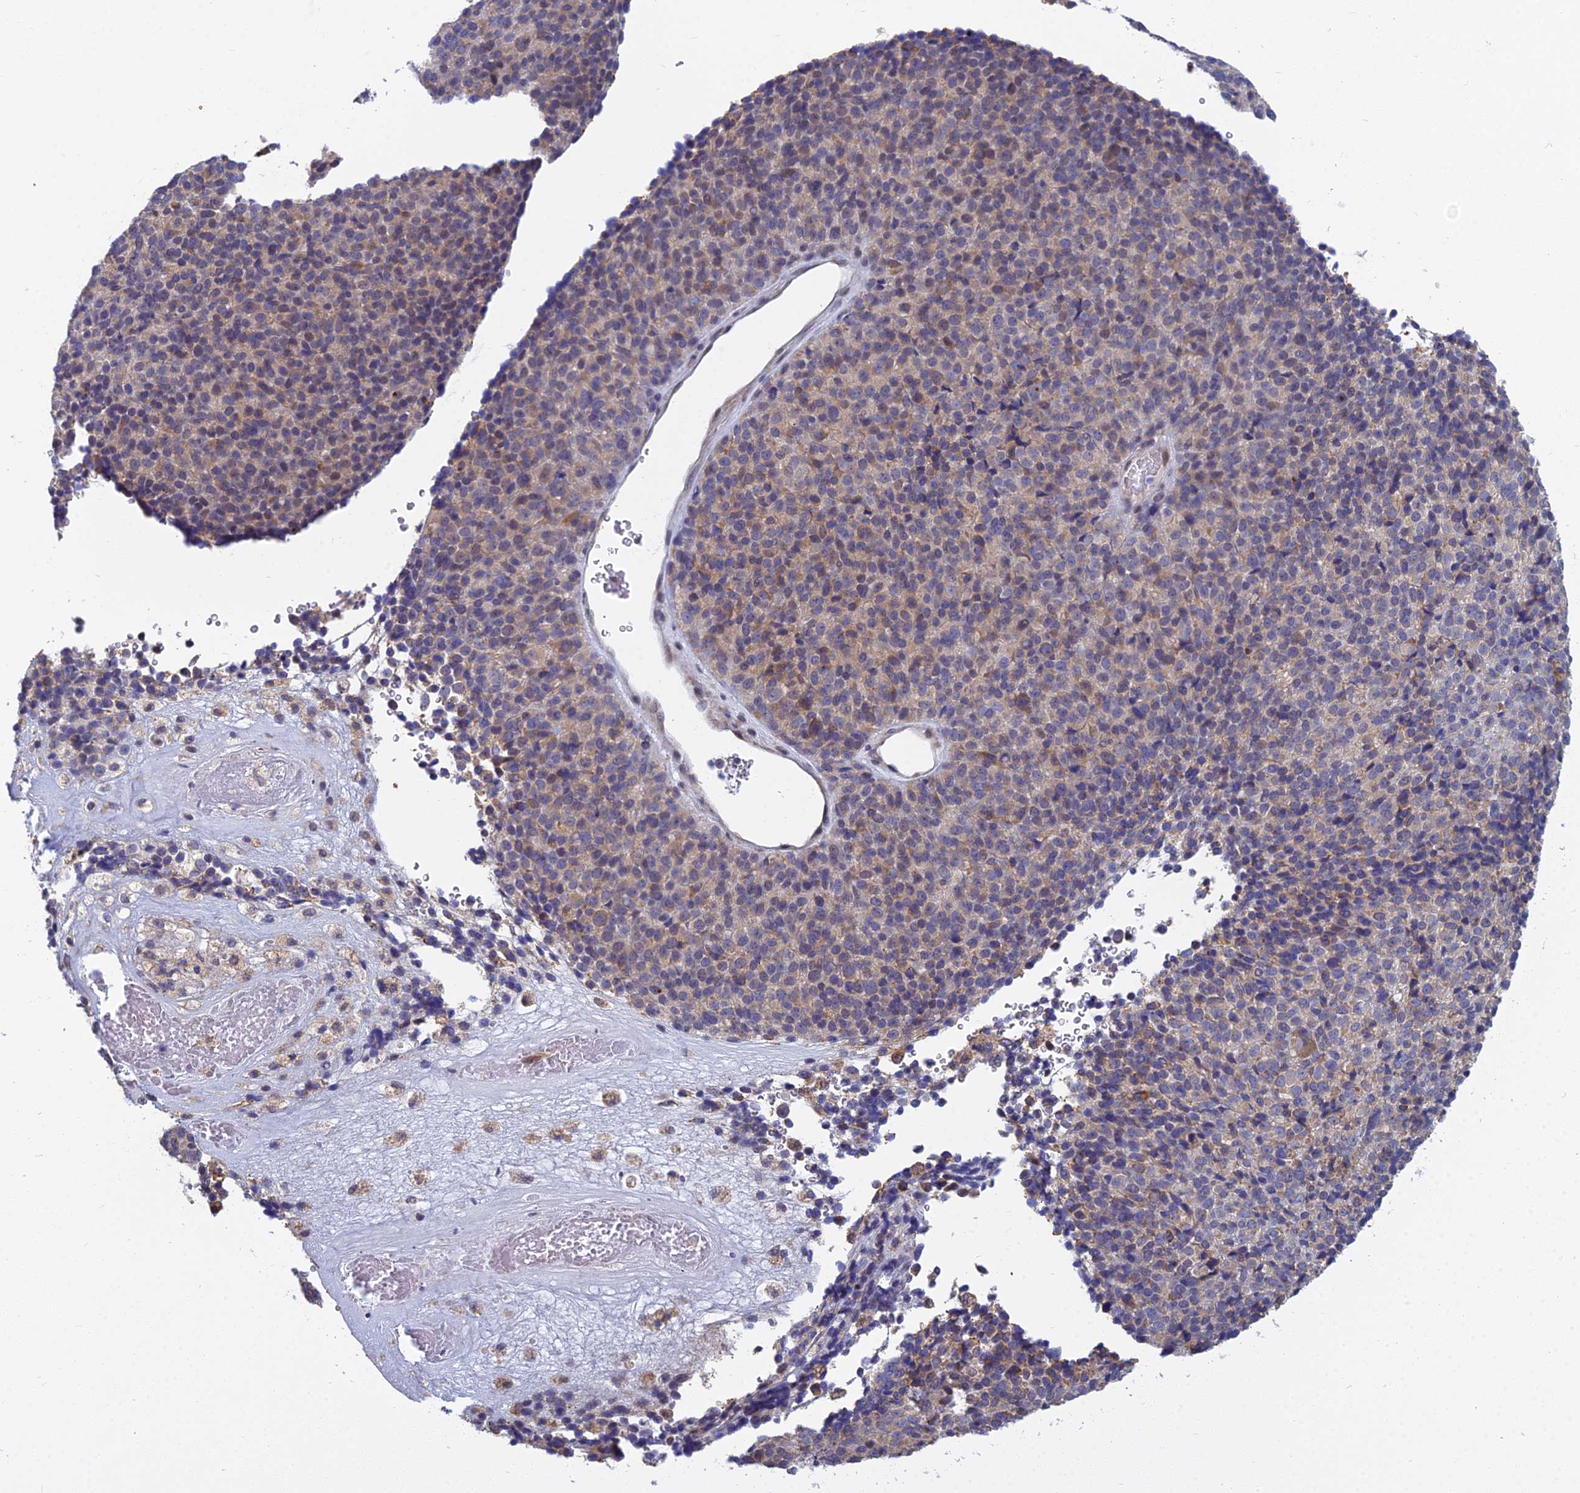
{"staining": {"intensity": "moderate", "quantity": "<25%", "location": "cytoplasmic/membranous"}, "tissue": "melanoma", "cell_type": "Tumor cells", "image_type": "cancer", "snomed": [{"axis": "morphology", "description": "Malignant melanoma, Metastatic site"}, {"axis": "topography", "description": "Brain"}], "caption": "Immunohistochemistry (IHC) histopathology image of neoplastic tissue: human malignant melanoma (metastatic site) stained using IHC exhibits low levels of moderate protein expression localized specifically in the cytoplasmic/membranous of tumor cells, appearing as a cytoplasmic/membranous brown color.", "gene": "KIAA1143", "patient": {"sex": "female", "age": 56}}